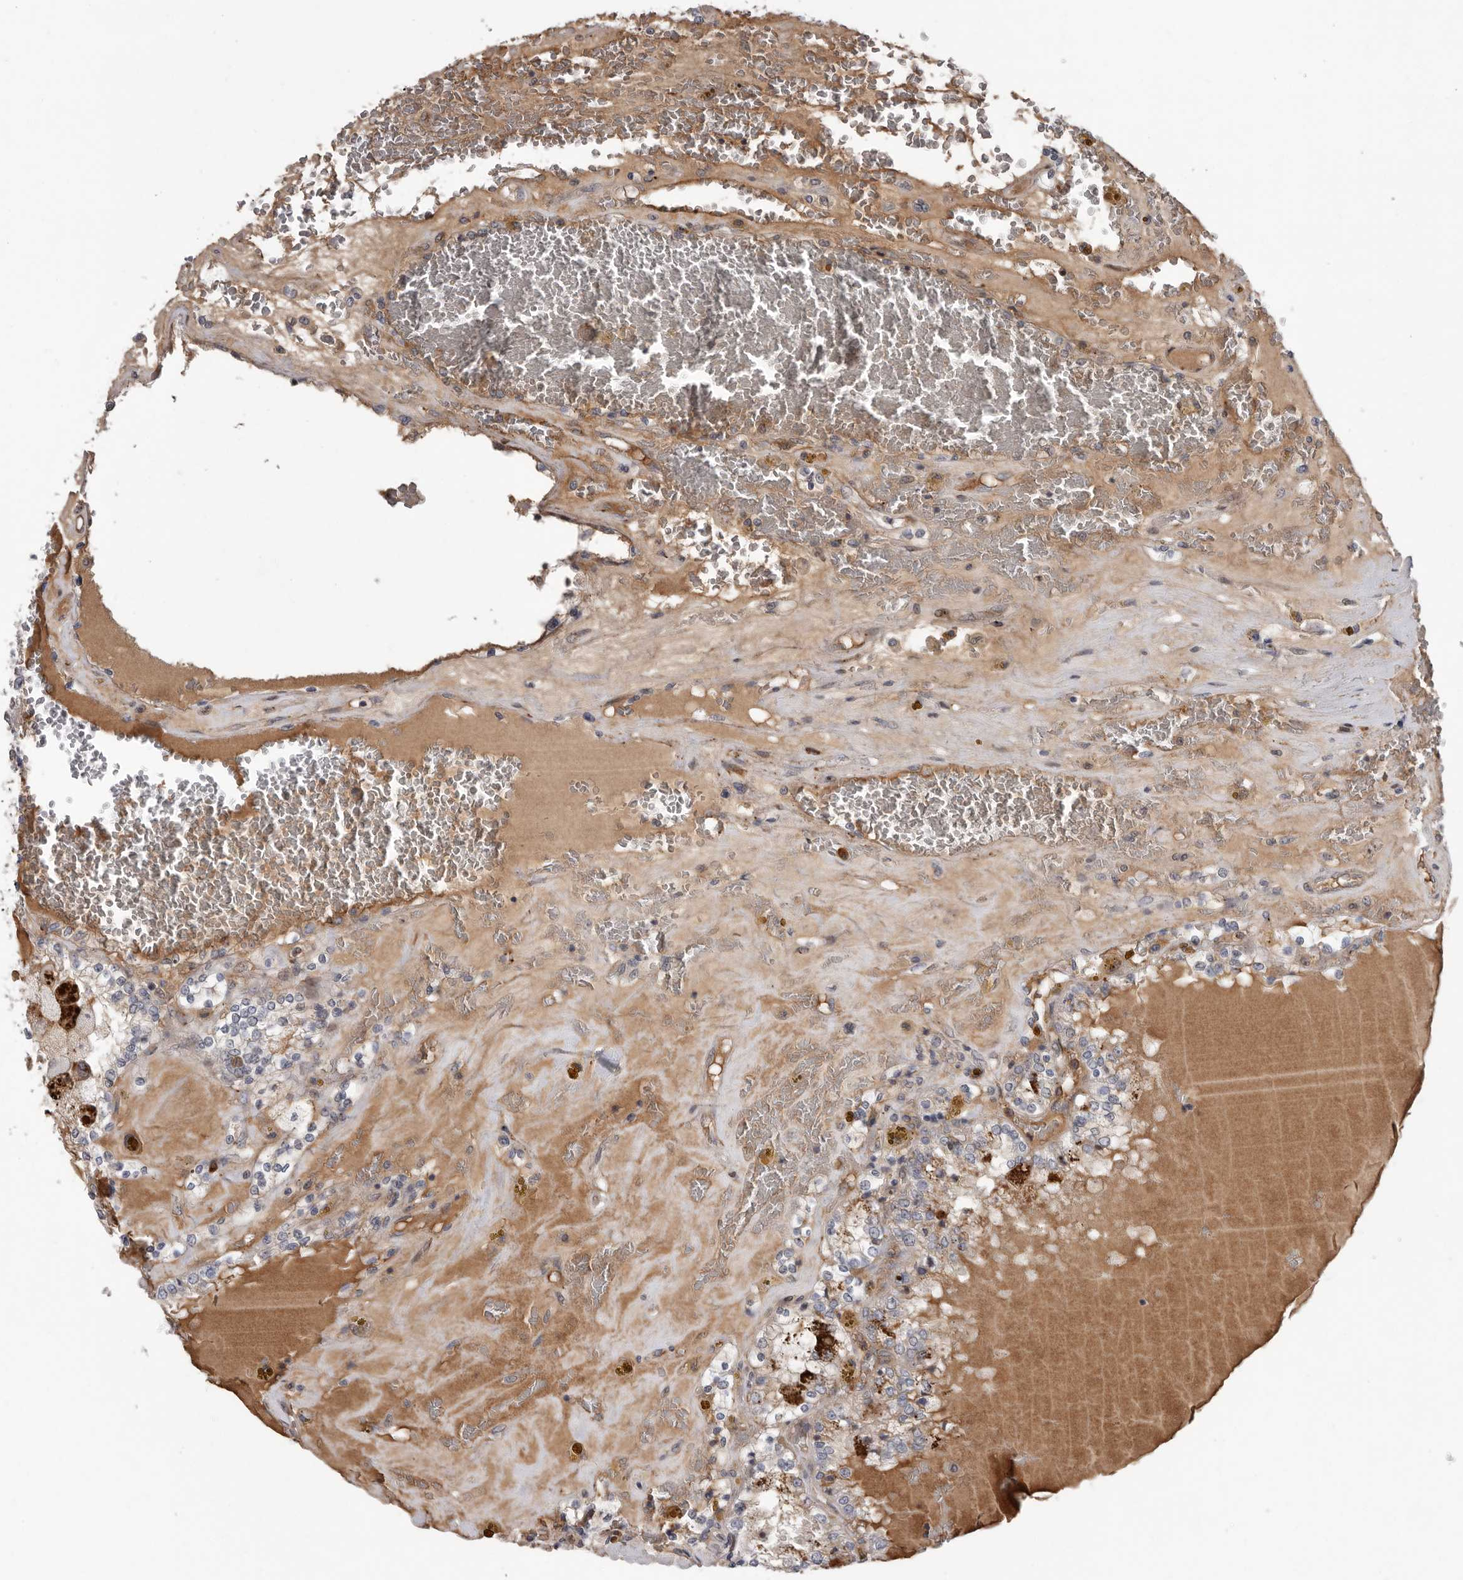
{"staining": {"intensity": "moderate", "quantity": "<25%", "location": "cytoplasmic/membranous"}, "tissue": "renal cancer", "cell_type": "Tumor cells", "image_type": "cancer", "snomed": [{"axis": "morphology", "description": "Adenocarcinoma, NOS"}, {"axis": "topography", "description": "Kidney"}], "caption": "Brown immunohistochemical staining in human renal cancer (adenocarcinoma) exhibits moderate cytoplasmic/membranous expression in approximately <25% of tumor cells.", "gene": "ATXN3L", "patient": {"sex": "female", "age": 56}}